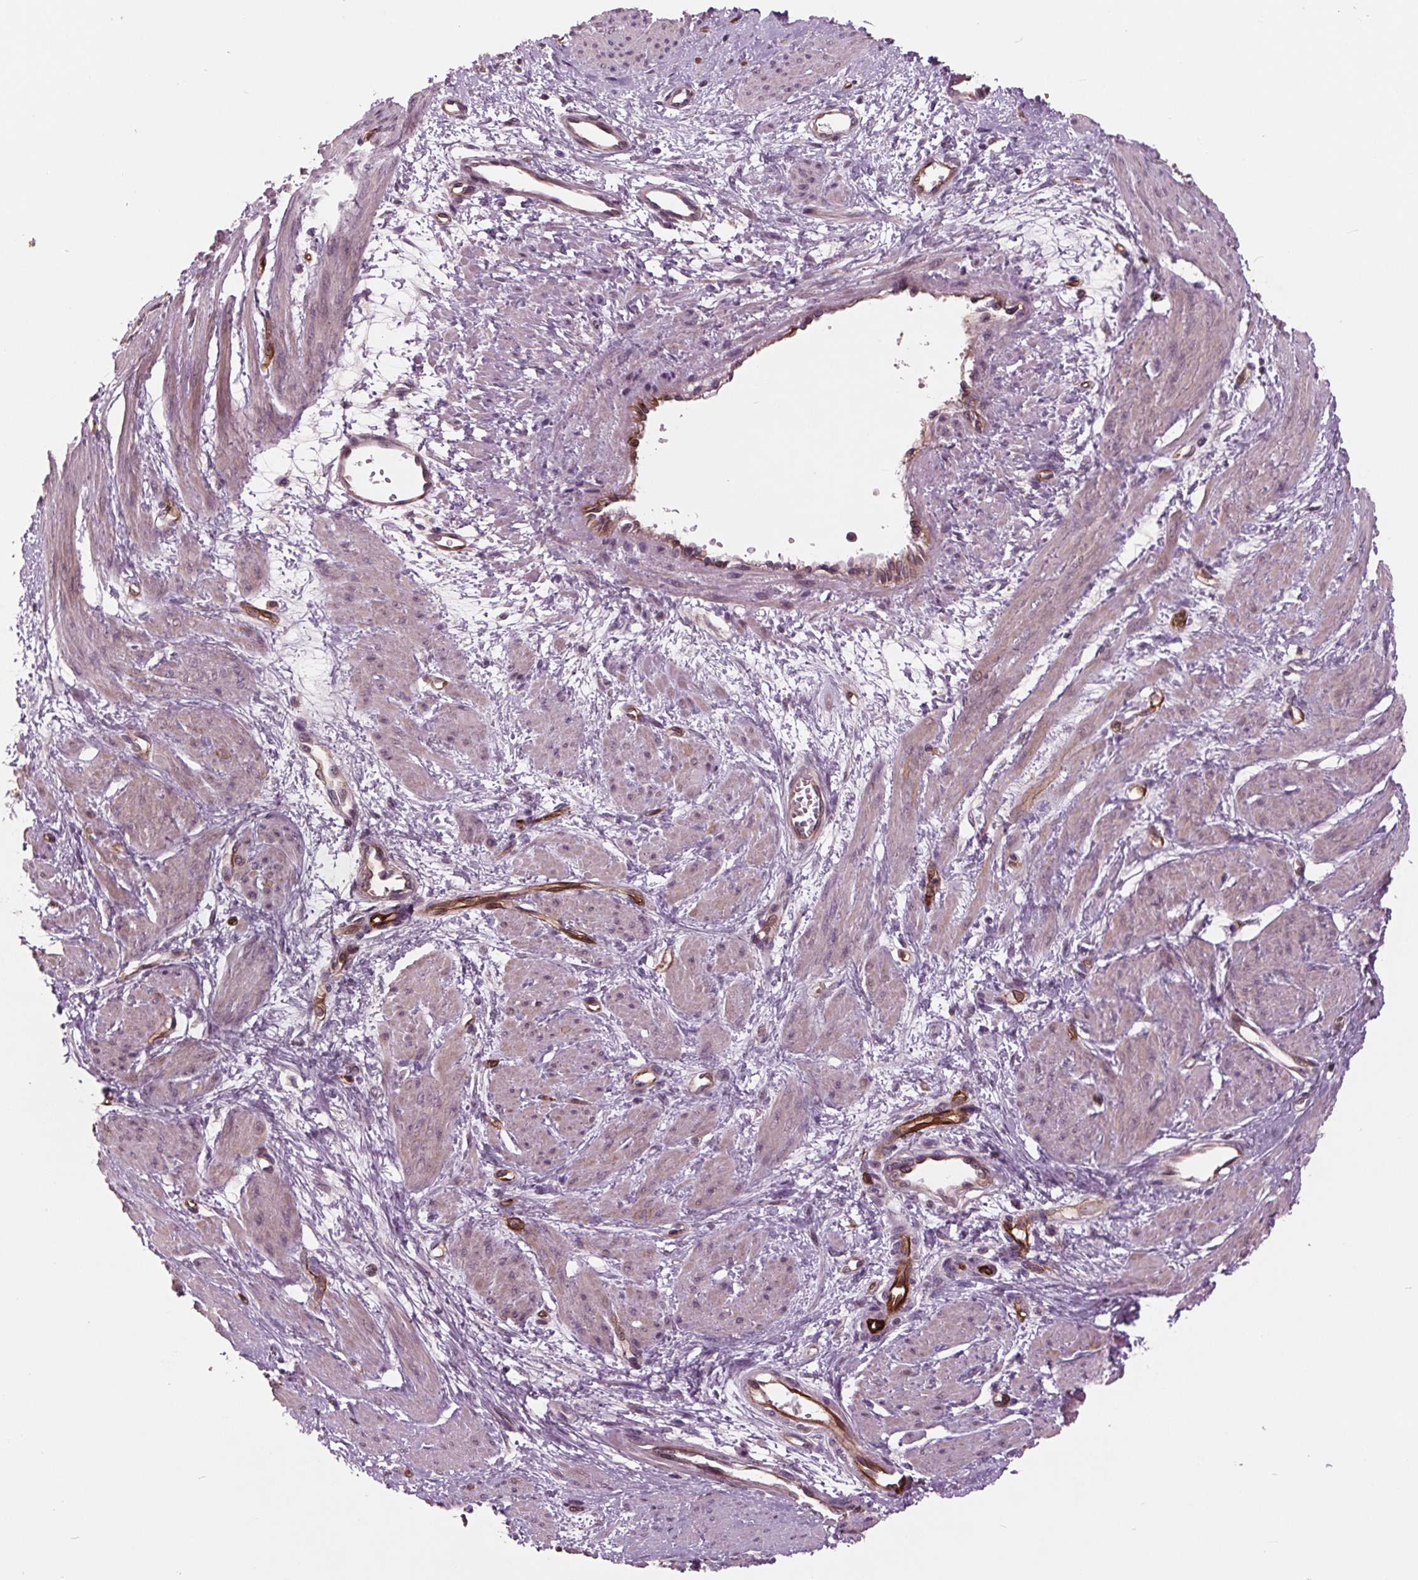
{"staining": {"intensity": "weak", "quantity": "<25%", "location": "cytoplasmic/membranous"}, "tissue": "smooth muscle", "cell_type": "Smooth muscle cells", "image_type": "normal", "snomed": [{"axis": "morphology", "description": "Normal tissue, NOS"}, {"axis": "topography", "description": "Smooth muscle"}, {"axis": "topography", "description": "Uterus"}], "caption": "Photomicrograph shows no significant protein positivity in smooth muscle cells of unremarkable smooth muscle. The staining was performed using DAB (3,3'-diaminobenzidine) to visualize the protein expression in brown, while the nuclei were stained in blue with hematoxylin (Magnification: 20x).", "gene": "MAPK8", "patient": {"sex": "female", "age": 39}}